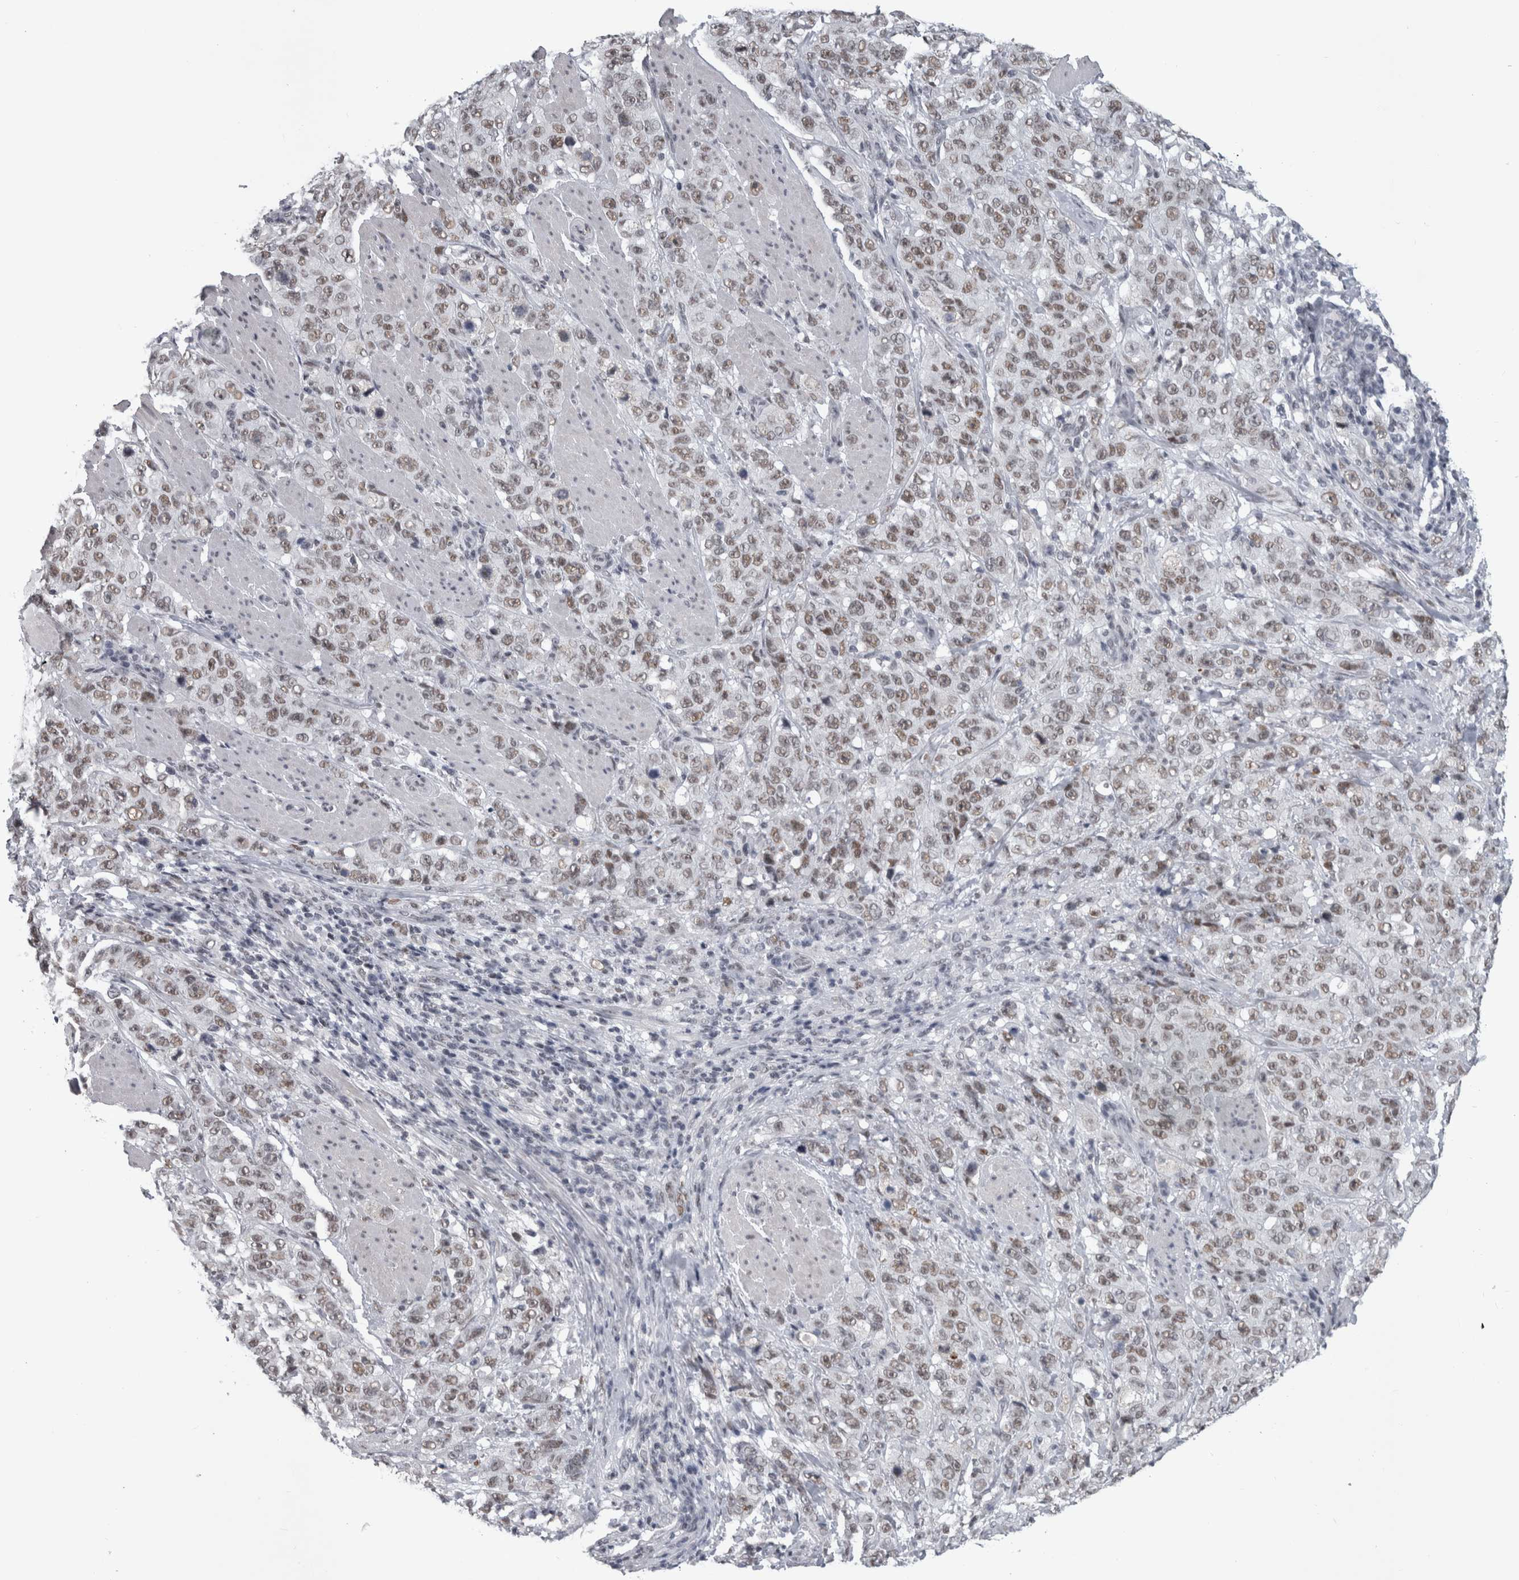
{"staining": {"intensity": "weak", "quantity": ">75%", "location": "nuclear"}, "tissue": "stomach cancer", "cell_type": "Tumor cells", "image_type": "cancer", "snomed": [{"axis": "morphology", "description": "Adenocarcinoma, NOS"}, {"axis": "topography", "description": "Stomach"}], "caption": "DAB (3,3'-diaminobenzidine) immunohistochemical staining of human stomach cancer reveals weak nuclear protein expression in approximately >75% of tumor cells.", "gene": "ARID4B", "patient": {"sex": "male", "age": 48}}